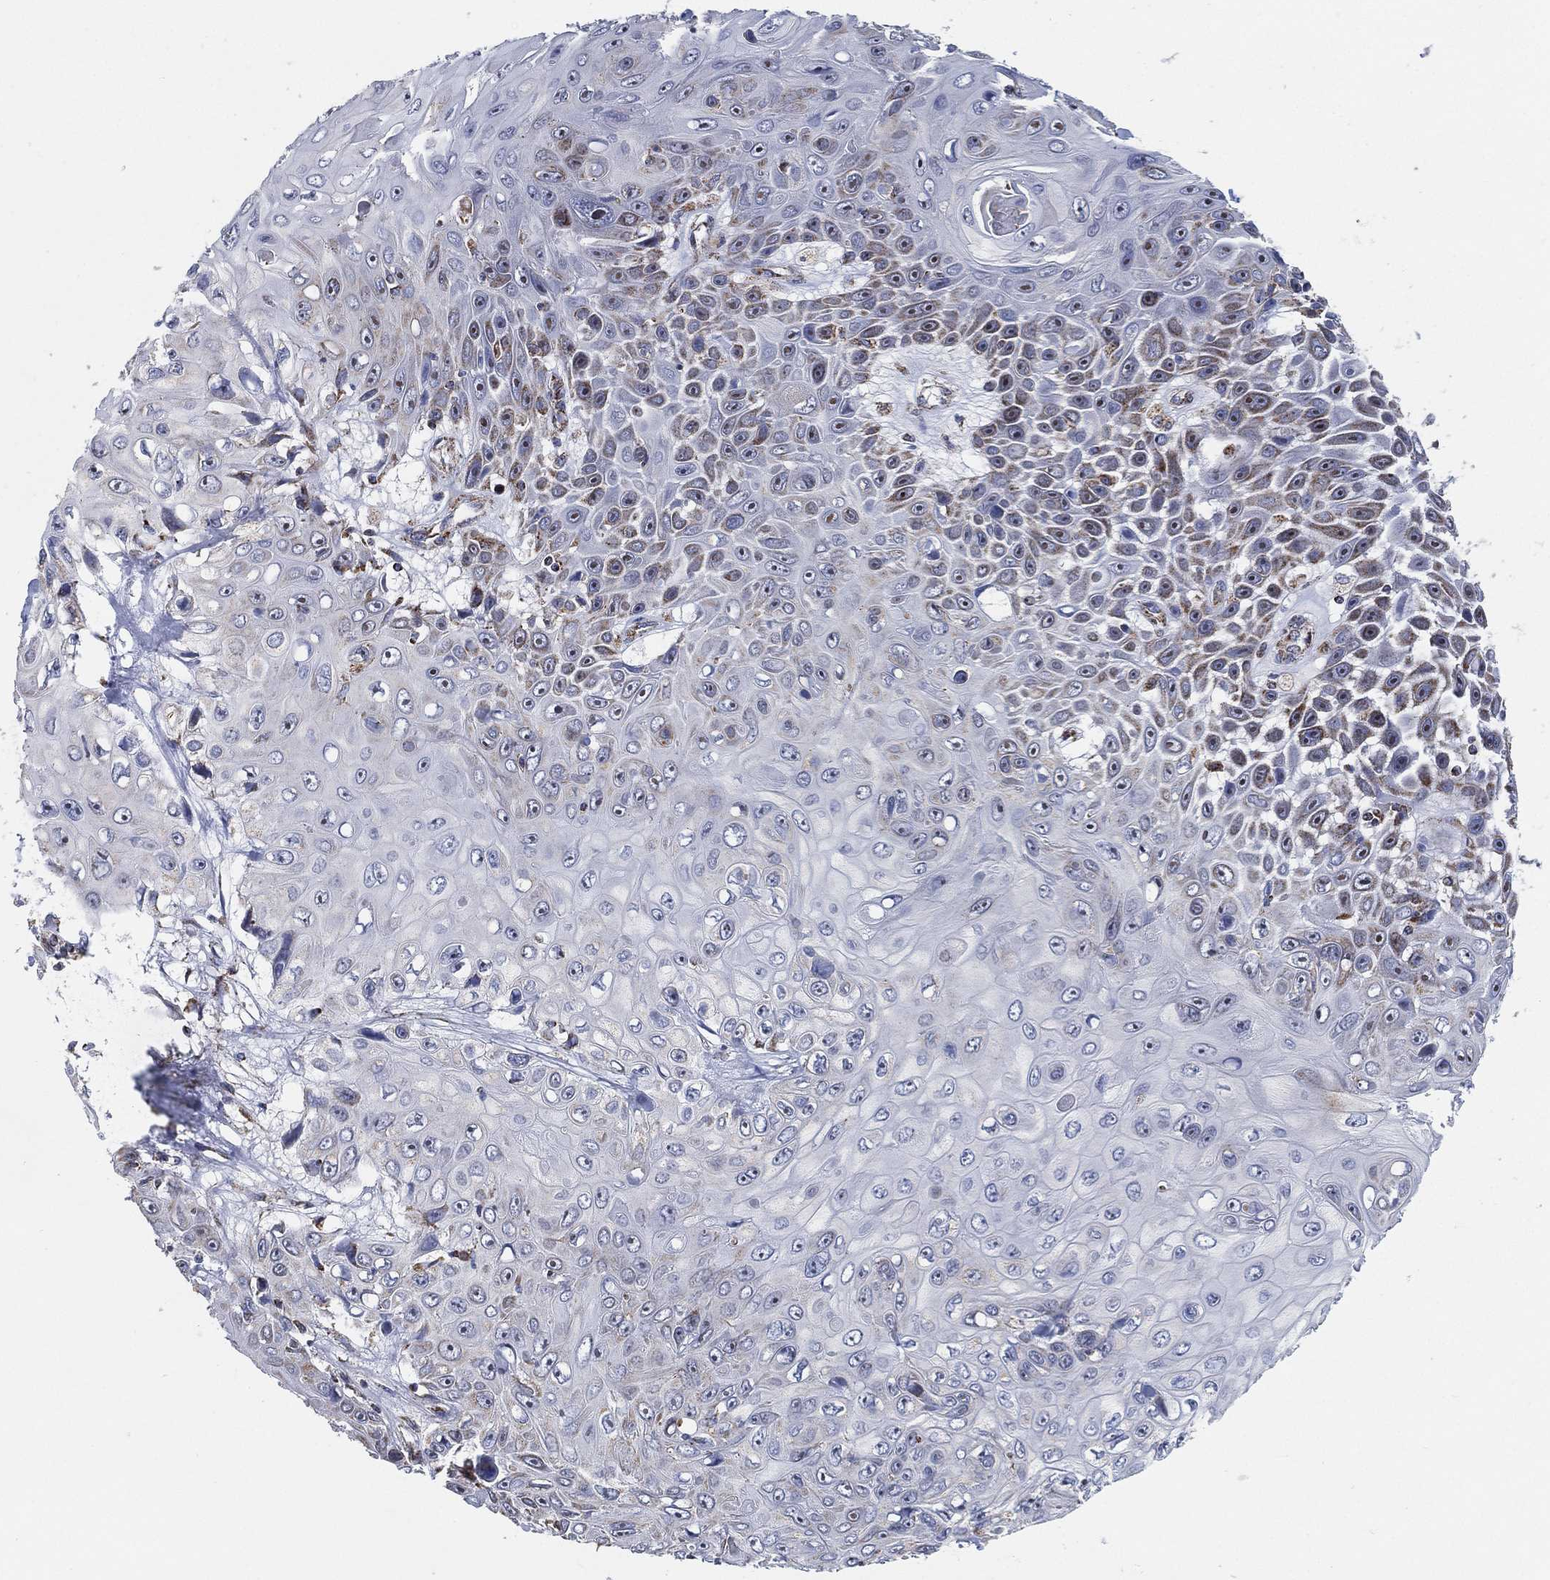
{"staining": {"intensity": "weak", "quantity": "<25%", "location": "cytoplasmic/membranous"}, "tissue": "skin cancer", "cell_type": "Tumor cells", "image_type": "cancer", "snomed": [{"axis": "morphology", "description": "Squamous cell carcinoma, NOS"}, {"axis": "topography", "description": "Skin"}], "caption": "DAB (3,3'-diaminobenzidine) immunohistochemical staining of human skin squamous cell carcinoma exhibits no significant staining in tumor cells.", "gene": "GCAT", "patient": {"sex": "male", "age": 82}}